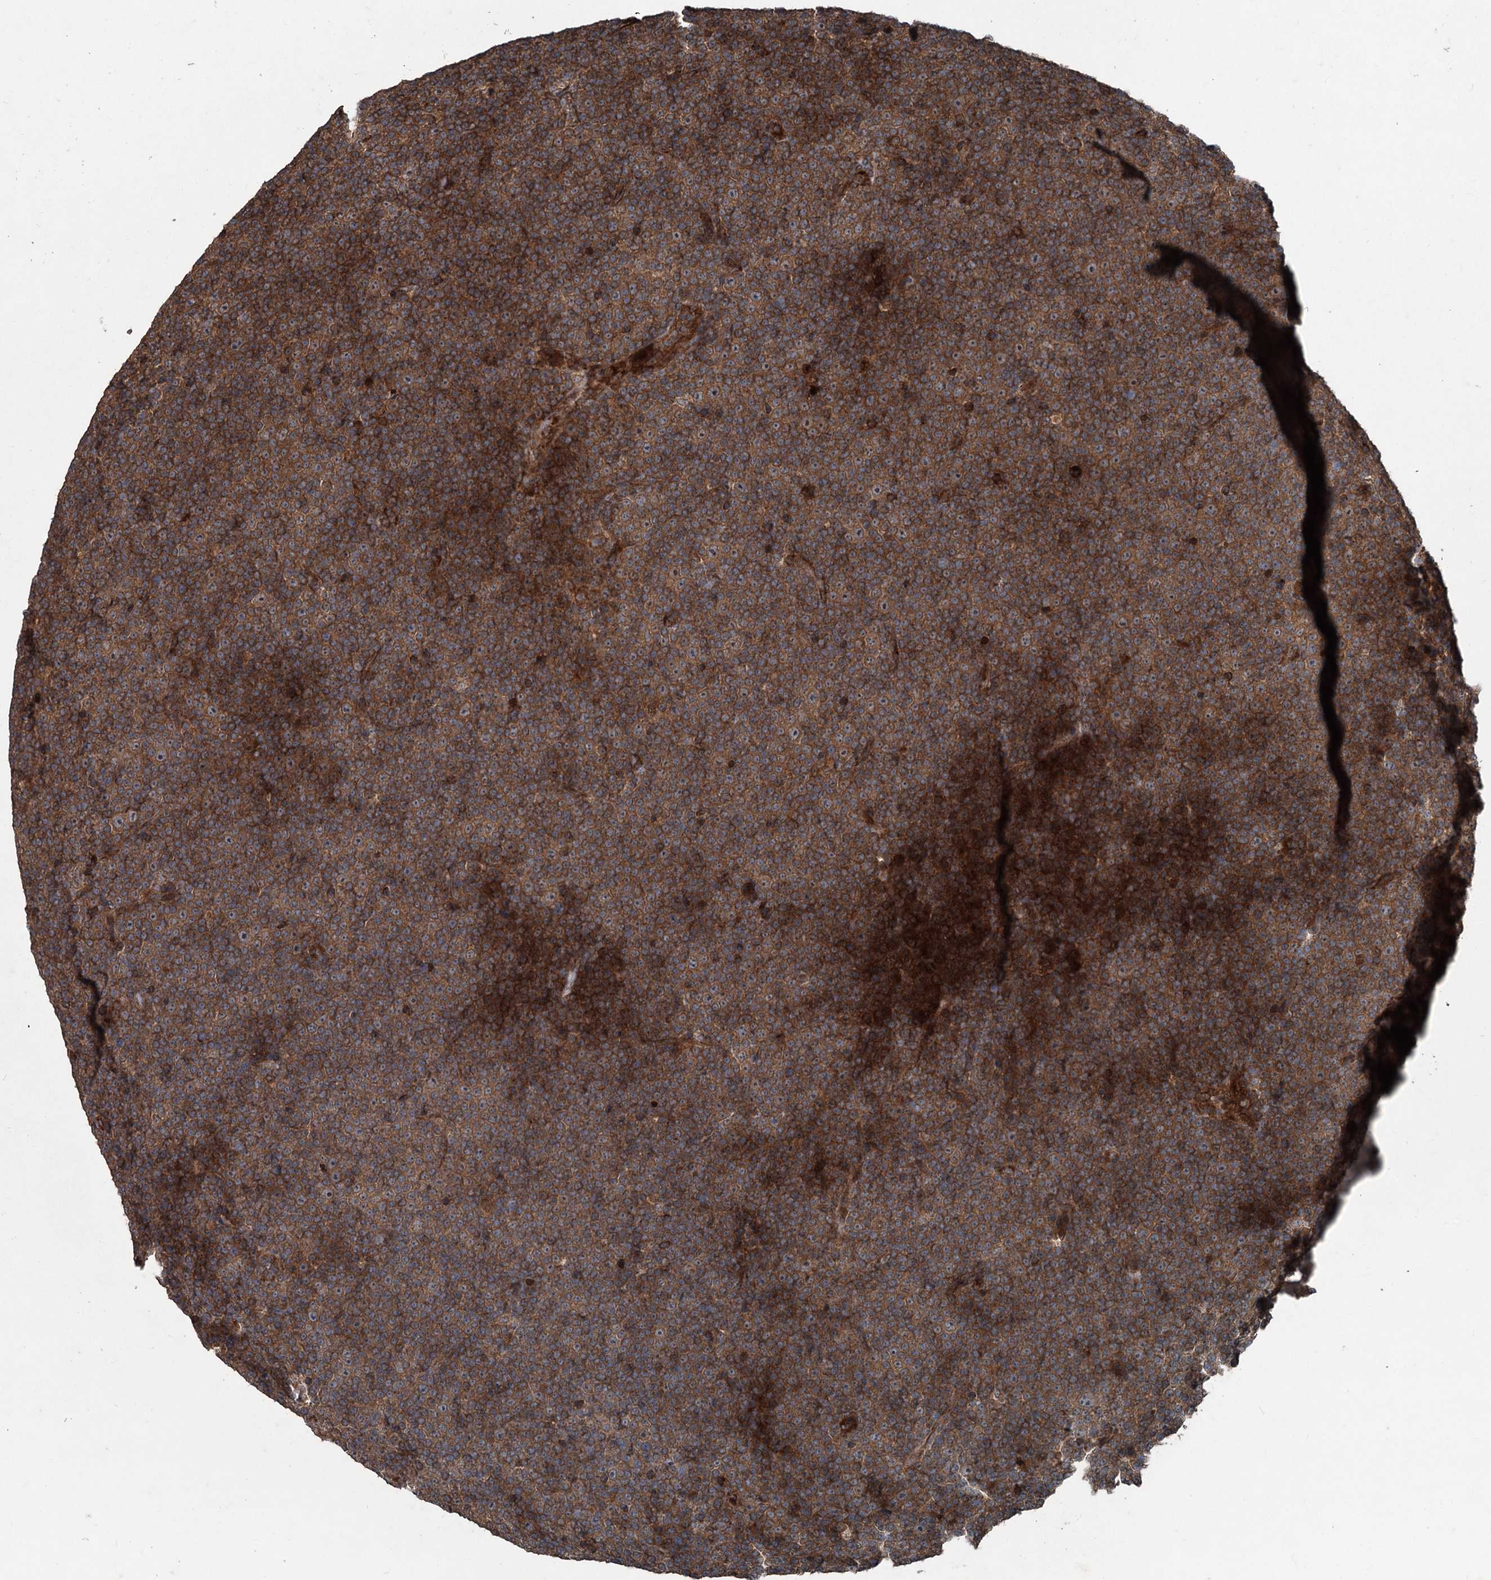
{"staining": {"intensity": "strong", "quantity": ">75%", "location": "cytoplasmic/membranous"}, "tissue": "lymphoma", "cell_type": "Tumor cells", "image_type": "cancer", "snomed": [{"axis": "morphology", "description": "Malignant lymphoma, non-Hodgkin's type, Low grade"}, {"axis": "topography", "description": "Lymph node"}], "caption": "Human lymphoma stained for a protein (brown) demonstrates strong cytoplasmic/membranous positive positivity in approximately >75% of tumor cells.", "gene": "ALAS1", "patient": {"sex": "female", "age": 67}}